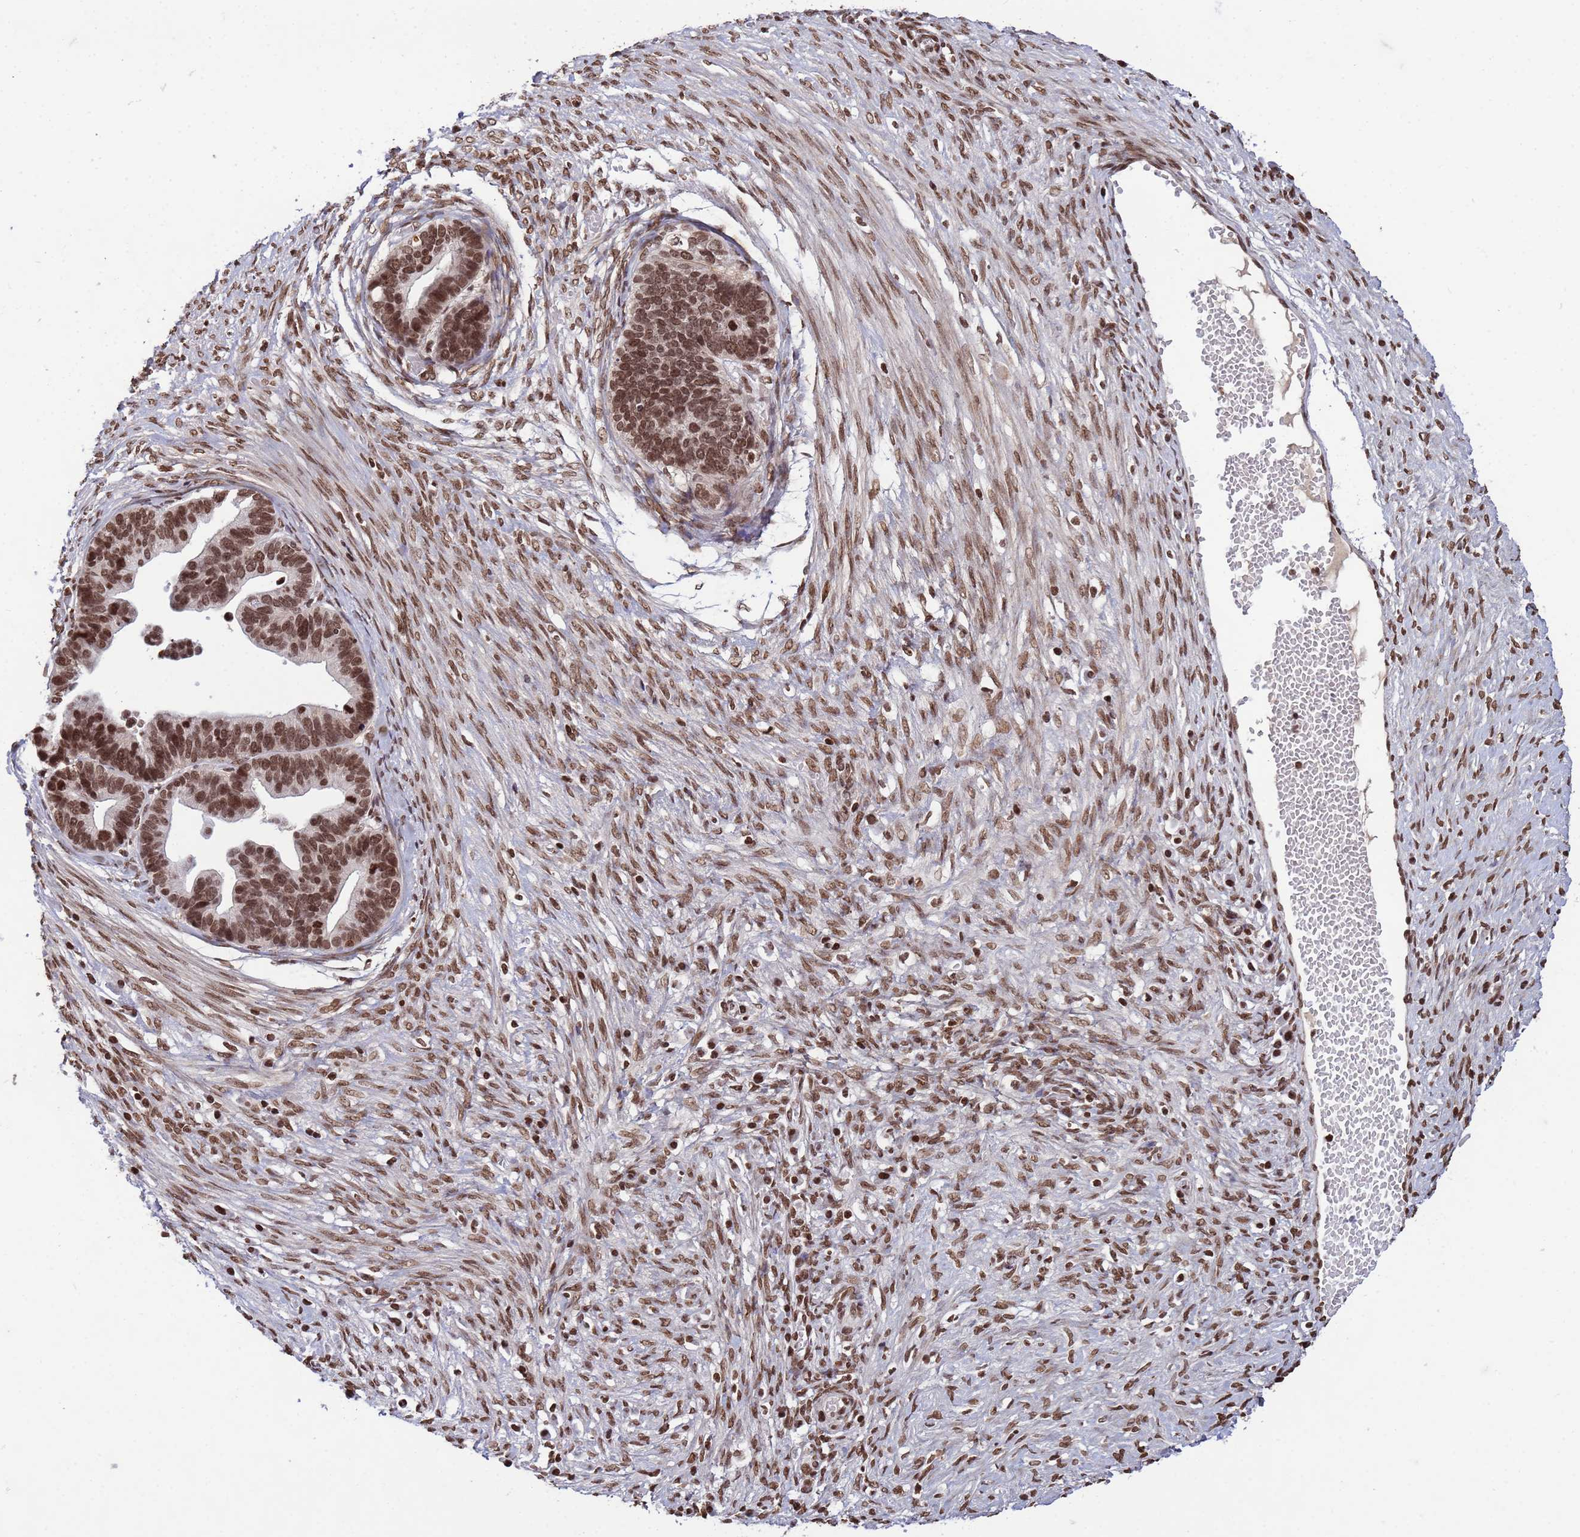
{"staining": {"intensity": "moderate", "quantity": ">75%", "location": "nuclear"}, "tissue": "ovarian cancer", "cell_type": "Tumor cells", "image_type": "cancer", "snomed": [{"axis": "morphology", "description": "Cystadenocarcinoma, serous, NOS"}, {"axis": "topography", "description": "Ovary"}], "caption": "A brown stain shows moderate nuclear staining of a protein in ovarian cancer (serous cystadenocarcinoma) tumor cells. The protein of interest is stained brown, and the nuclei are stained in blue (DAB (3,3'-diaminobenzidine) IHC with brightfield microscopy, high magnification).", "gene": "H3-3B", "patient": {"sex": "female", "age": 56}}